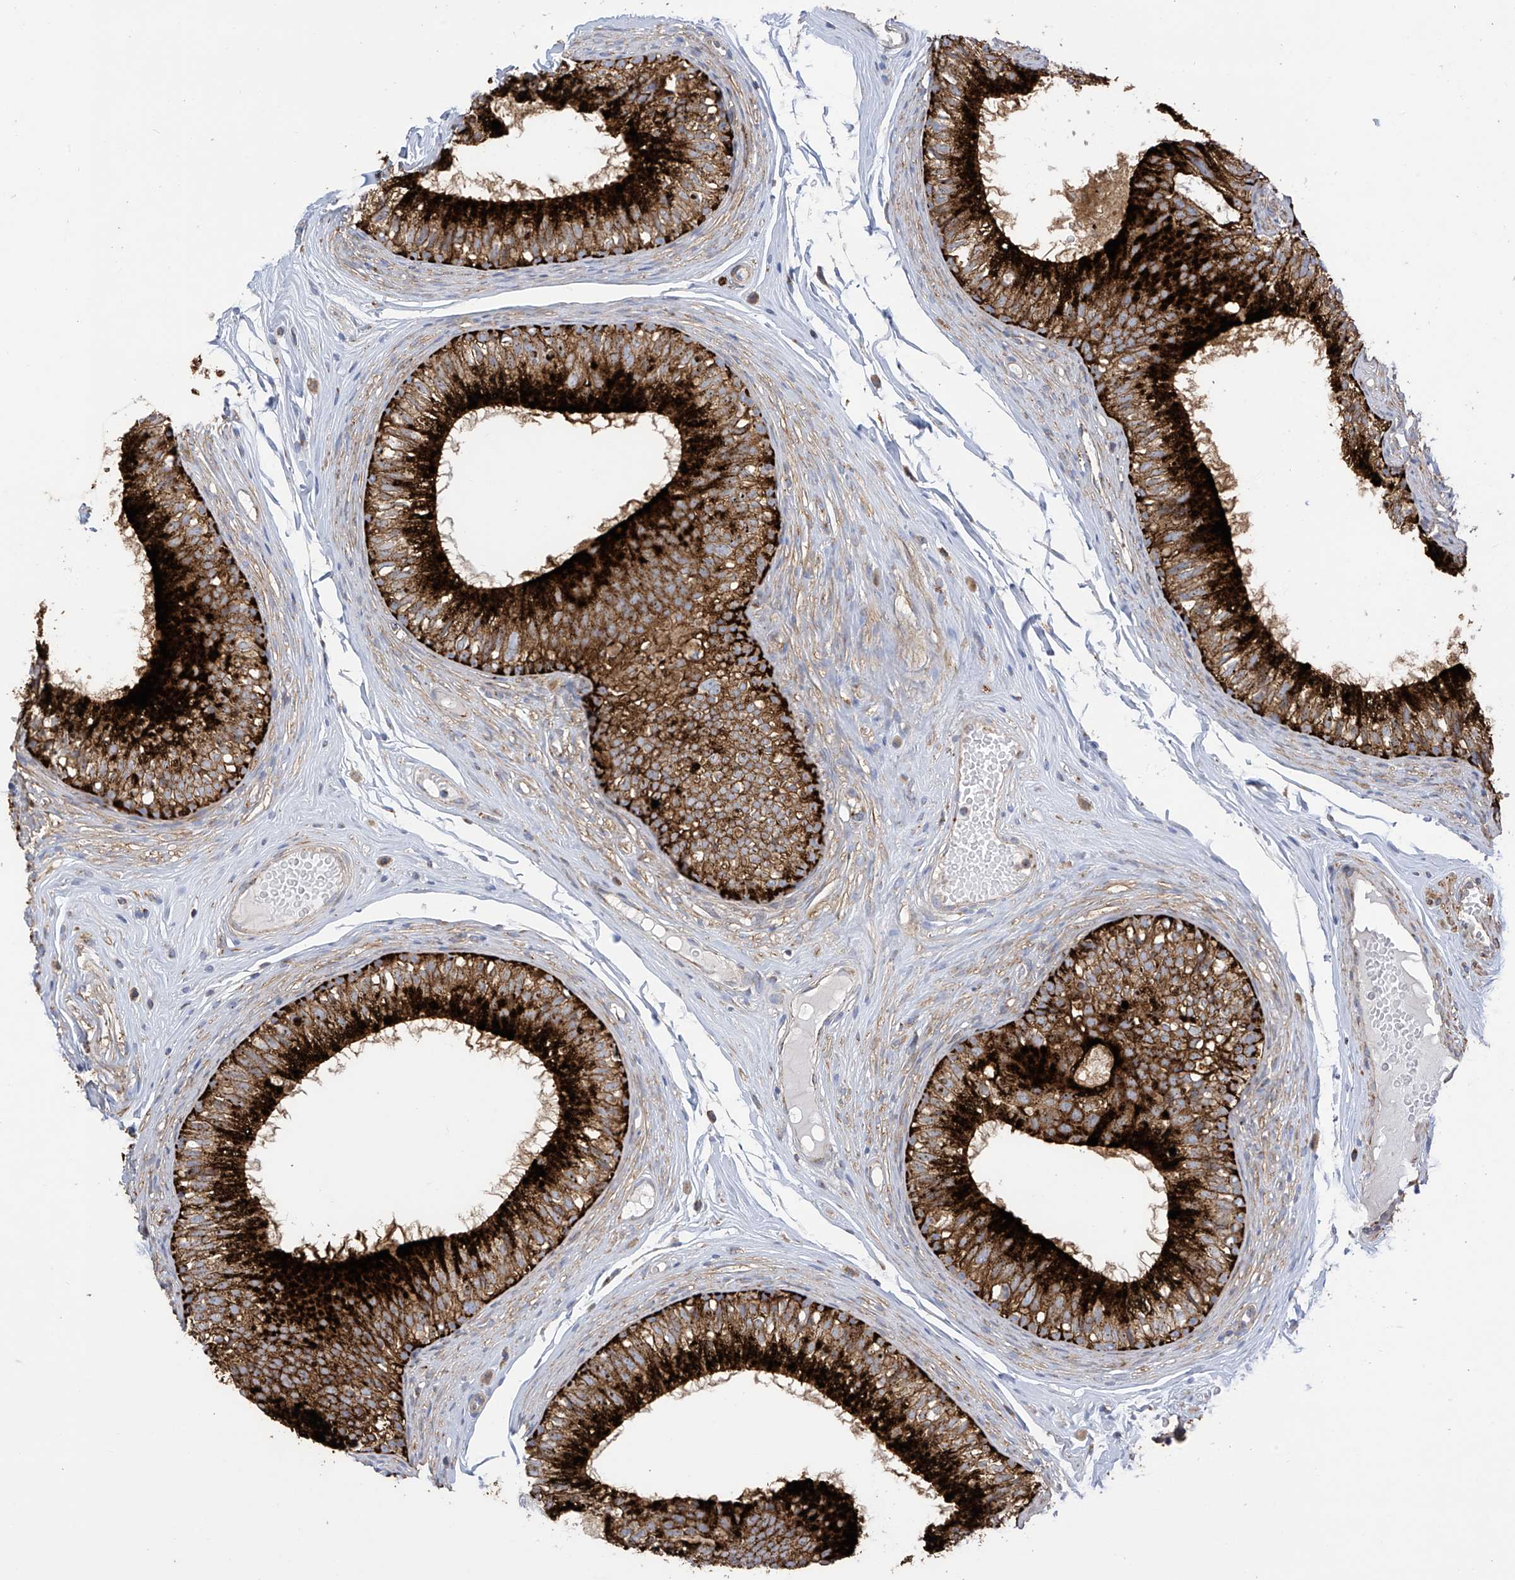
{"staining": {"intensity": "strong", "quantity": ">75%", "location": "cytoplasmic/membranous"}, "tissue": "epididymis", "cell_type": "Glandular cells", "image_type": "normal", "snomed": [{"axis": "morphology", "description": "Normal tissue, NOS"}, {"axis": "morphology", "description": "Seminoma in situ"}, {"axis": "topography", "description": "Testis"}, {"axis": "topography", "description": "Epididymis"}], "caption": "A high-resolution photomicrograph shows immunohistochemistry (IHC) staining of unremarkable epididymis, which displays strong cytoplasmic/membranous staining in about >75% of glandular cells.", "gene": "ITM2B", "patient": {"sex": "male", "age": 28}}